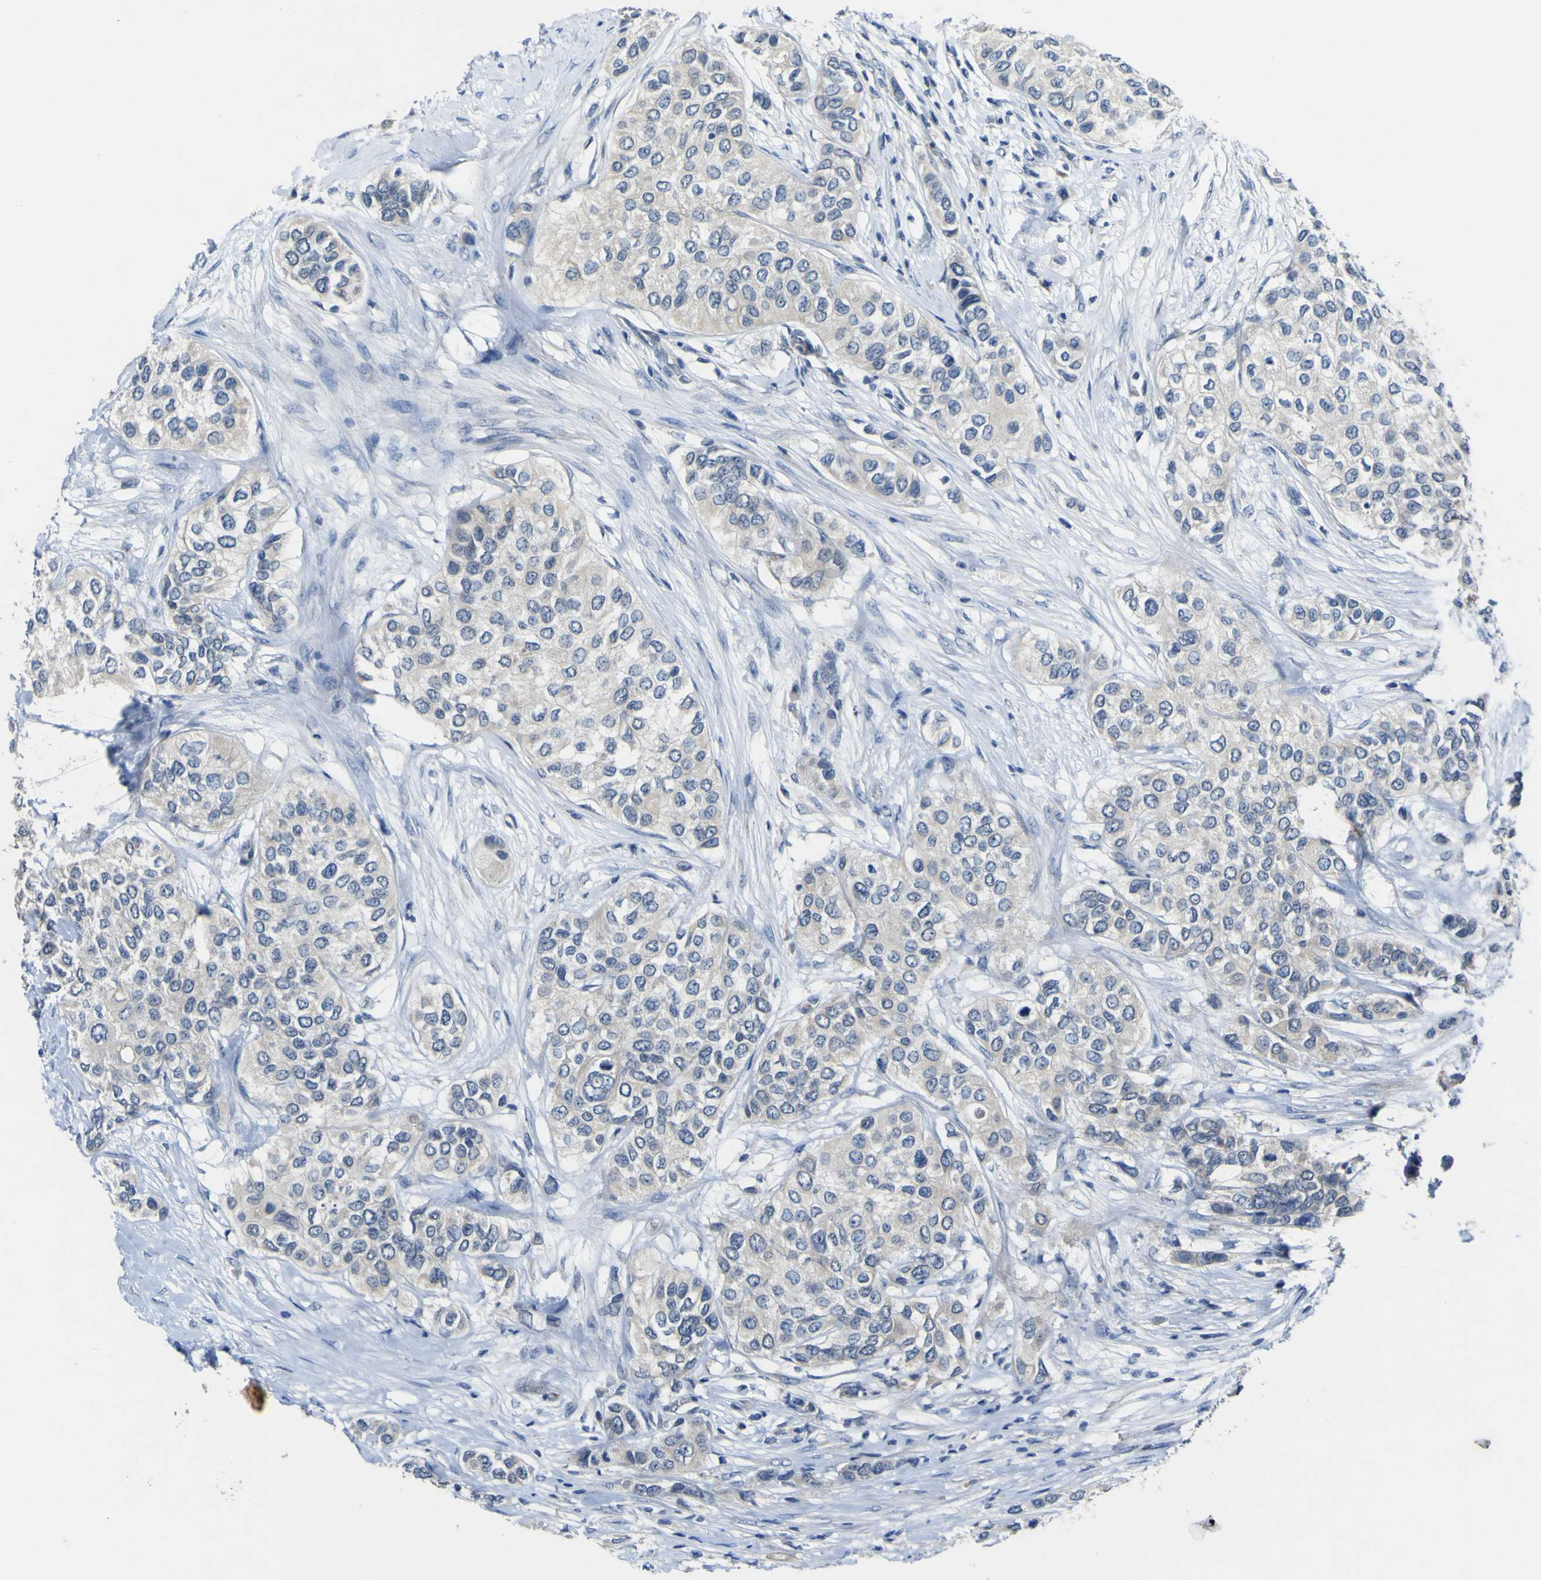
{"staining": {"intensity": "negative", "quantity": "none", "location": "none"}, "tissue": "urothelial cancer", "cell_type": "Tumor cells", "image_type": "cancer", "snomed": [{"axis": "morphology", "description": "Urothelial carcinoma, High grade"}, {"axis": "topography", "description": "Urinary bladder"}], "caption": "DAB immunohistochemical staining of urothelial carcinoma (high-grade) demonstrates no significant expression in tumor cells.", "gene": "LDLR", "patient": {"sex": "female", "age": 56}}